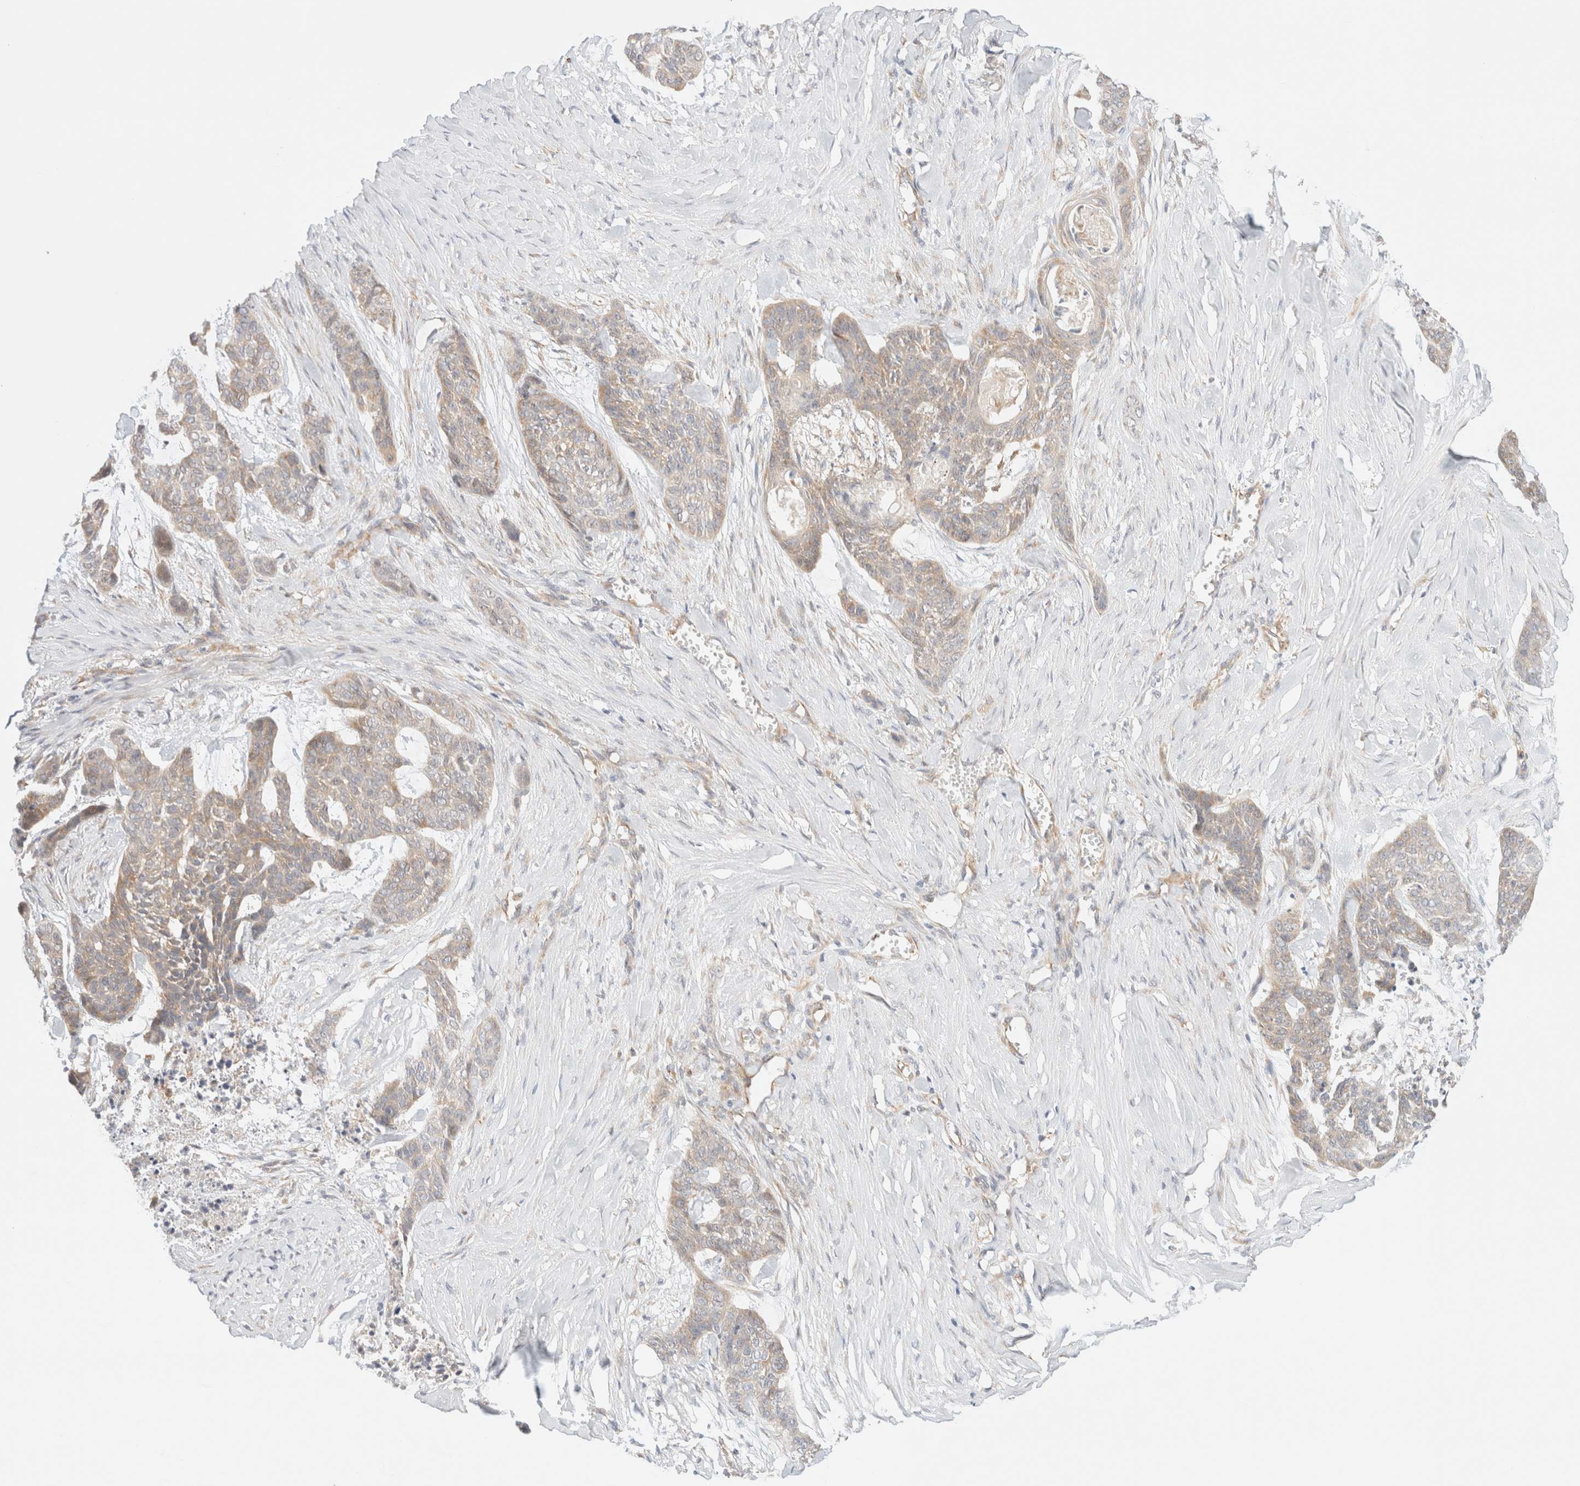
{"staining": {"intensity": "weak", "quantity": ">75%", "location": "cytoplasmic/membranous"}, "tissue": "skin cancer", "cell_type": "Tumor cells", "image_type": "cancer", "snomed": [{"axis": "morphology", "description": "Basal cell carcinoma"}, {"axis": "topography", "description": "Skin"}], "caption": "Immunohistochemistry image of neoplastic tissue: human skin cancer (basal cell carcinoma) stained using IHC shows low levels of weak protein expression localized specifically in the cytoplasmic/membranous of tumor cells, appearing as a cytoplasmic/membranous brown color.", "gene": "UNC13B", "patient": {"sex": "female", "age": 64}}